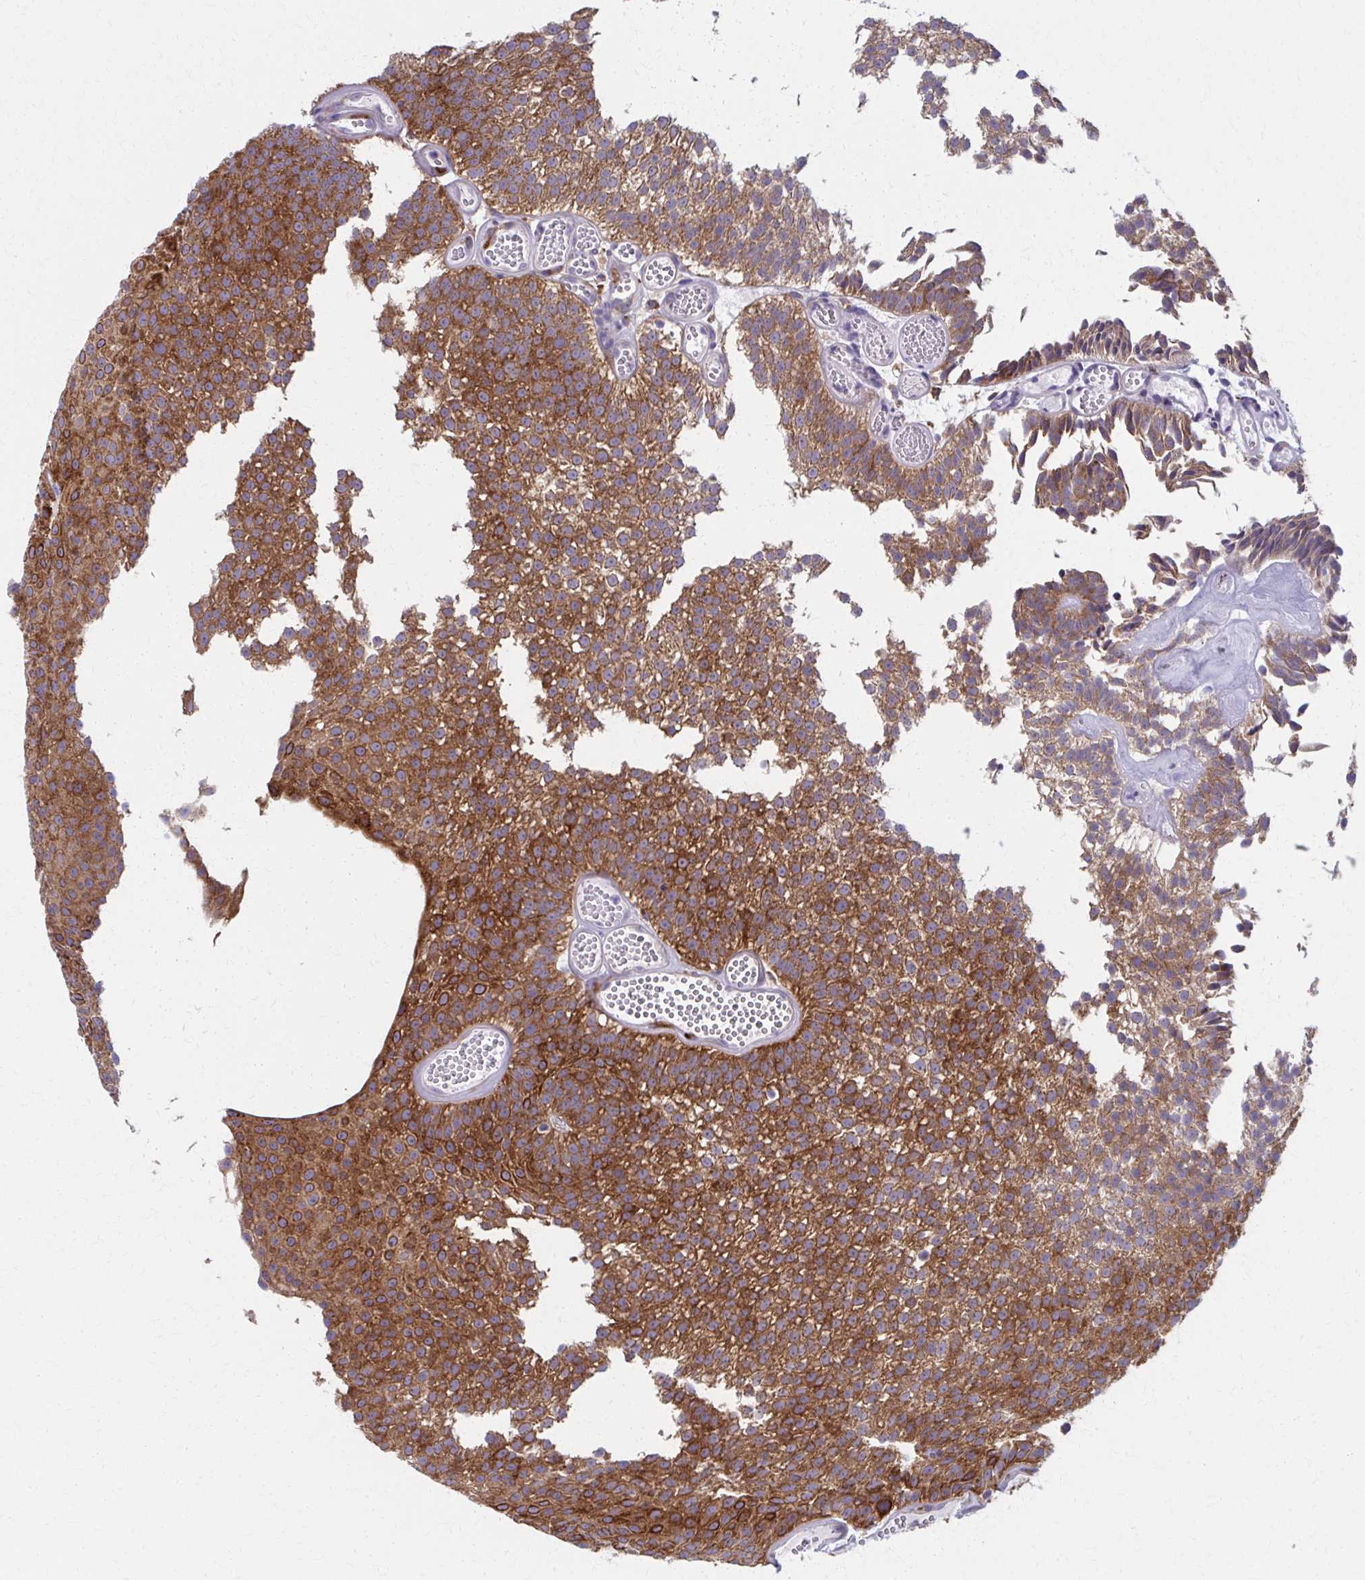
{"staining": {"intensity": "strong", "quantity": ">75%", "location": "cytoplasmic/membranous"}, "tissue": "urothelial cancer", "cell_type": "Tumor cells", "image_type": "cancer", "snomed": [{"axis": "morphology", "description": "Urothelial carcinoma, Low grade"}, {"axis": "topography", "description": "Urinary bladder"}], "caption": "The immunohistochemical stain shows strong cytoplasmic/membranous positivity in tumor cells of urothelial cancer tissue.", "gene": "SPATS2L", "patient": {"sex": "male", "age": 82}}